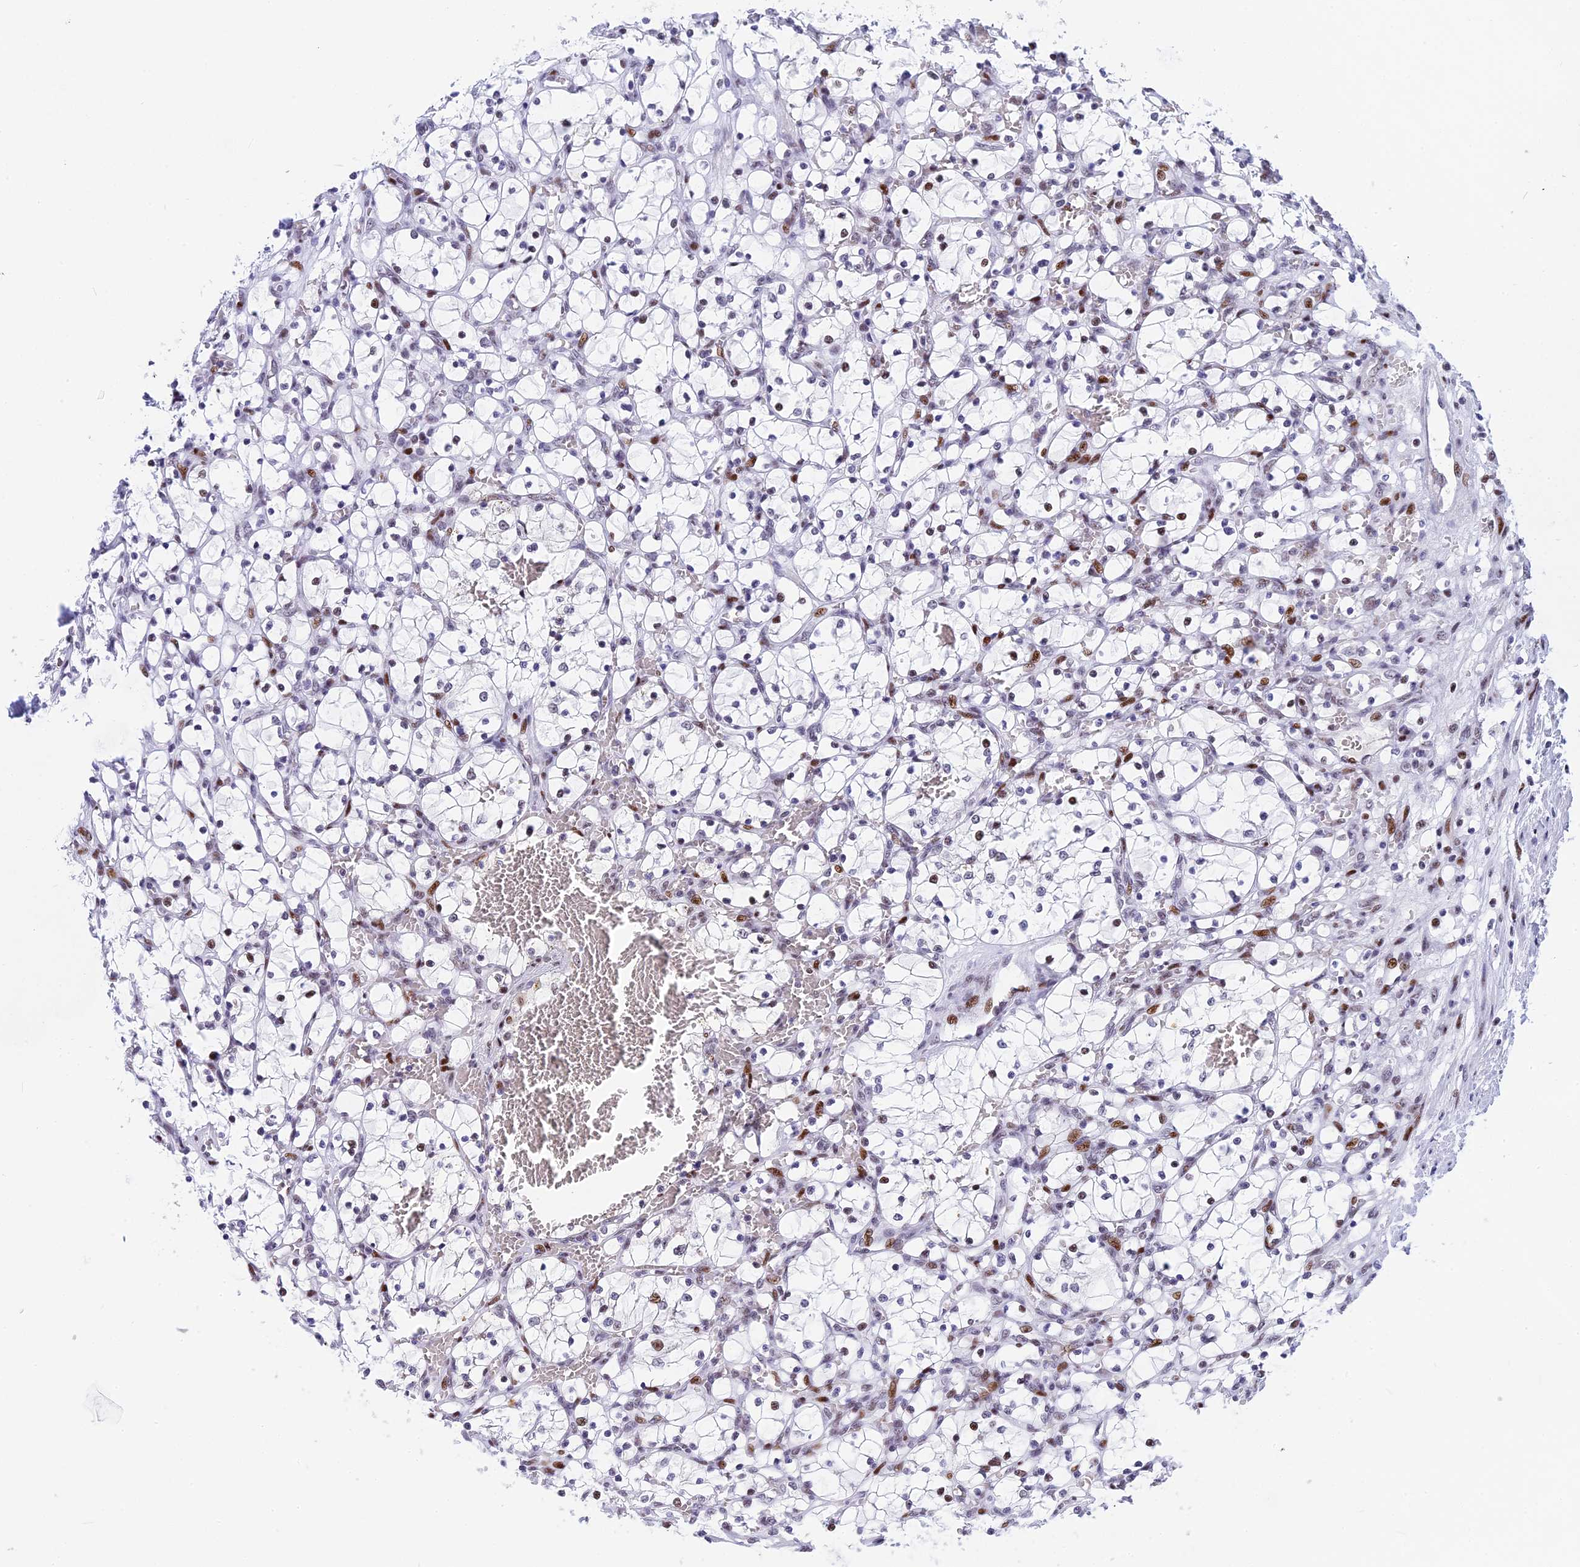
{"staining": {"intensity": "negative", "quantity": "none", "location": "none"}, "tissue": "renal cancer", "cell_type": "Tumor cells", "image_type": "cancer", "snomed": [{"axis": "morphology", "description": "Adenocarcinoma, NOS"}, {"axis": "topography", "description": "Kidney"}], "caption": "IHC micrograph of neoplastic tissue: human renal adenocarcinoma stained with DAB (3,3'-diaminobenzidine) demonstrates no significant protein expression in tumor cells.", "gene": "NSA2", "patient": {"sex": "female", "age": 69}}